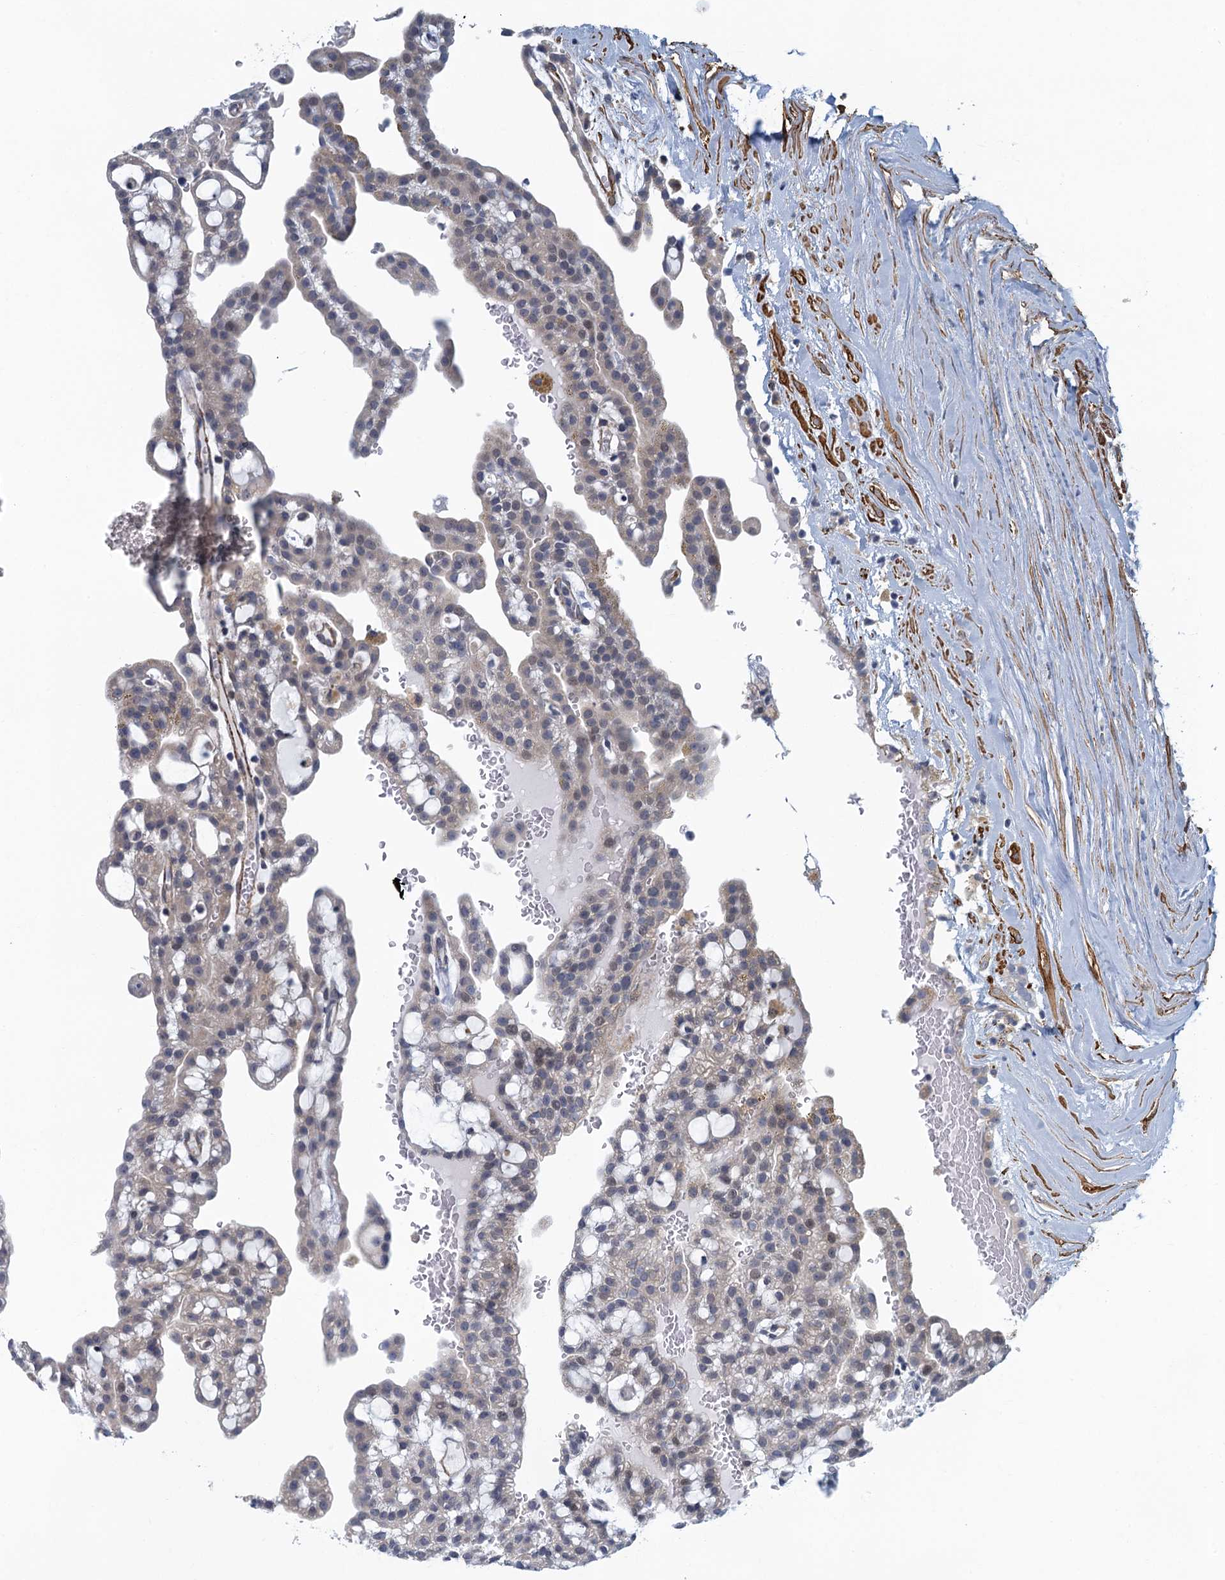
{"staining": {"intensity": "negative", "quantity": "none", "location": "none"}, "tissue": "renal cancer", "cell_type": "Tumor cells", "image_type": "cancer", "snomed": [{"axis": "morphology", "description": "Adenocarcinoma, NOS"}, {"axis": "topography", "description": "Kidney"}], "caption": "An immunohistochemistry (IHC) histopathology image of adenocarcinoma (renal) is shown. There is no staining in tumor cells of adenocarcinoma (renal).", "gene": "ALG2", "patient": {"sex": "male", "age": 63}}